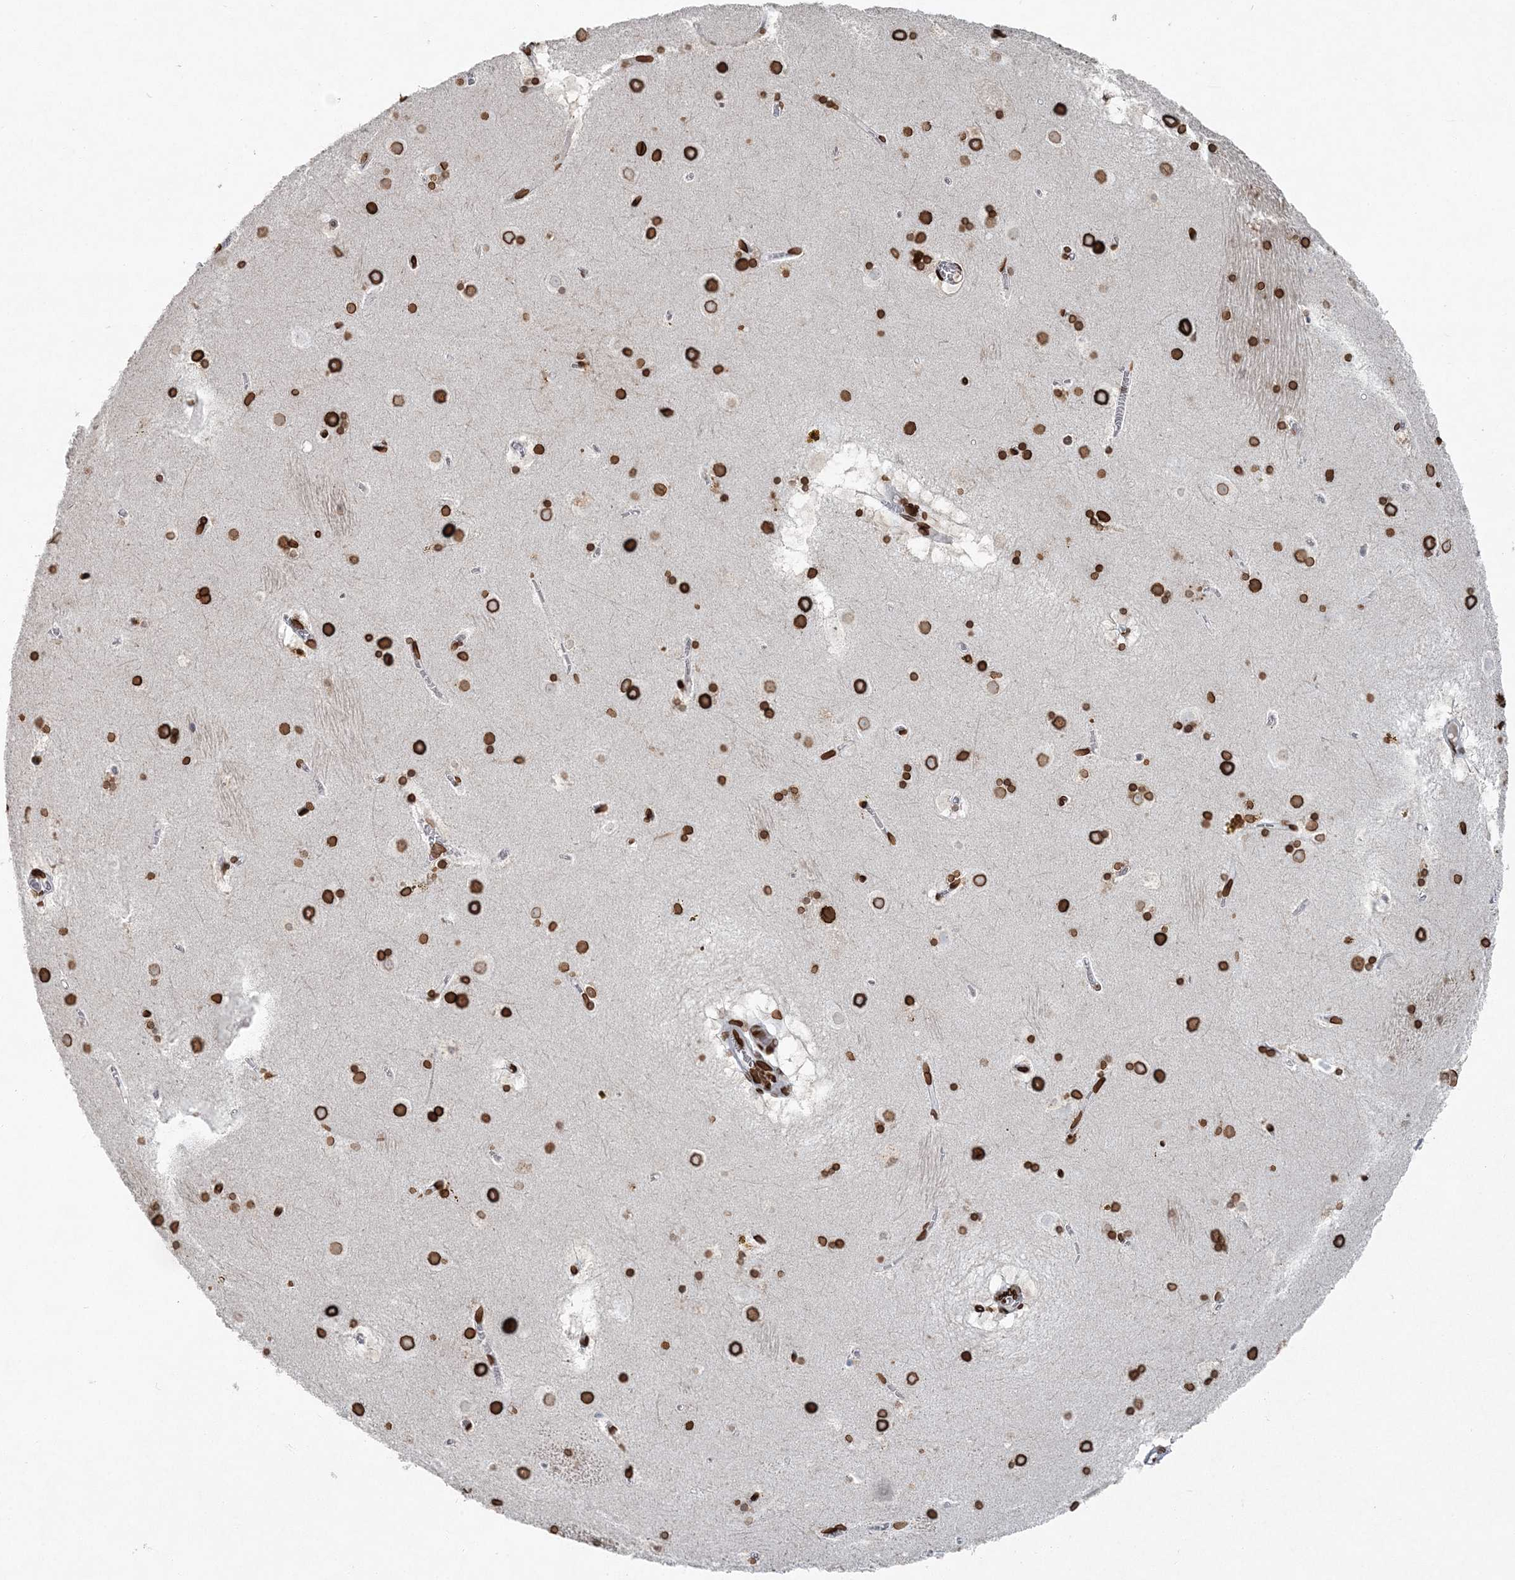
{"staining": {"intensity": "strong", "quantity": ">75%", "location": "cytoplasmic/membranous,nuclear"}, "tissue": "caudate", "cell_type": "Glial cells", "image_type": "normal", "snomed": [{"axis": "morphology", "description": "Normal tissue, NOS"}, {"axis": "topography", "description": "Lateral ventricle wall"}], "caption": "Immunohistochemical staining of normal caudate displays >75% levels of strong cytoplasmic/membranous,nuclear protein positivity in about >75% of glial cells.", "gene": "GJD4", "patient": {"sex": "male", "age": 70}}